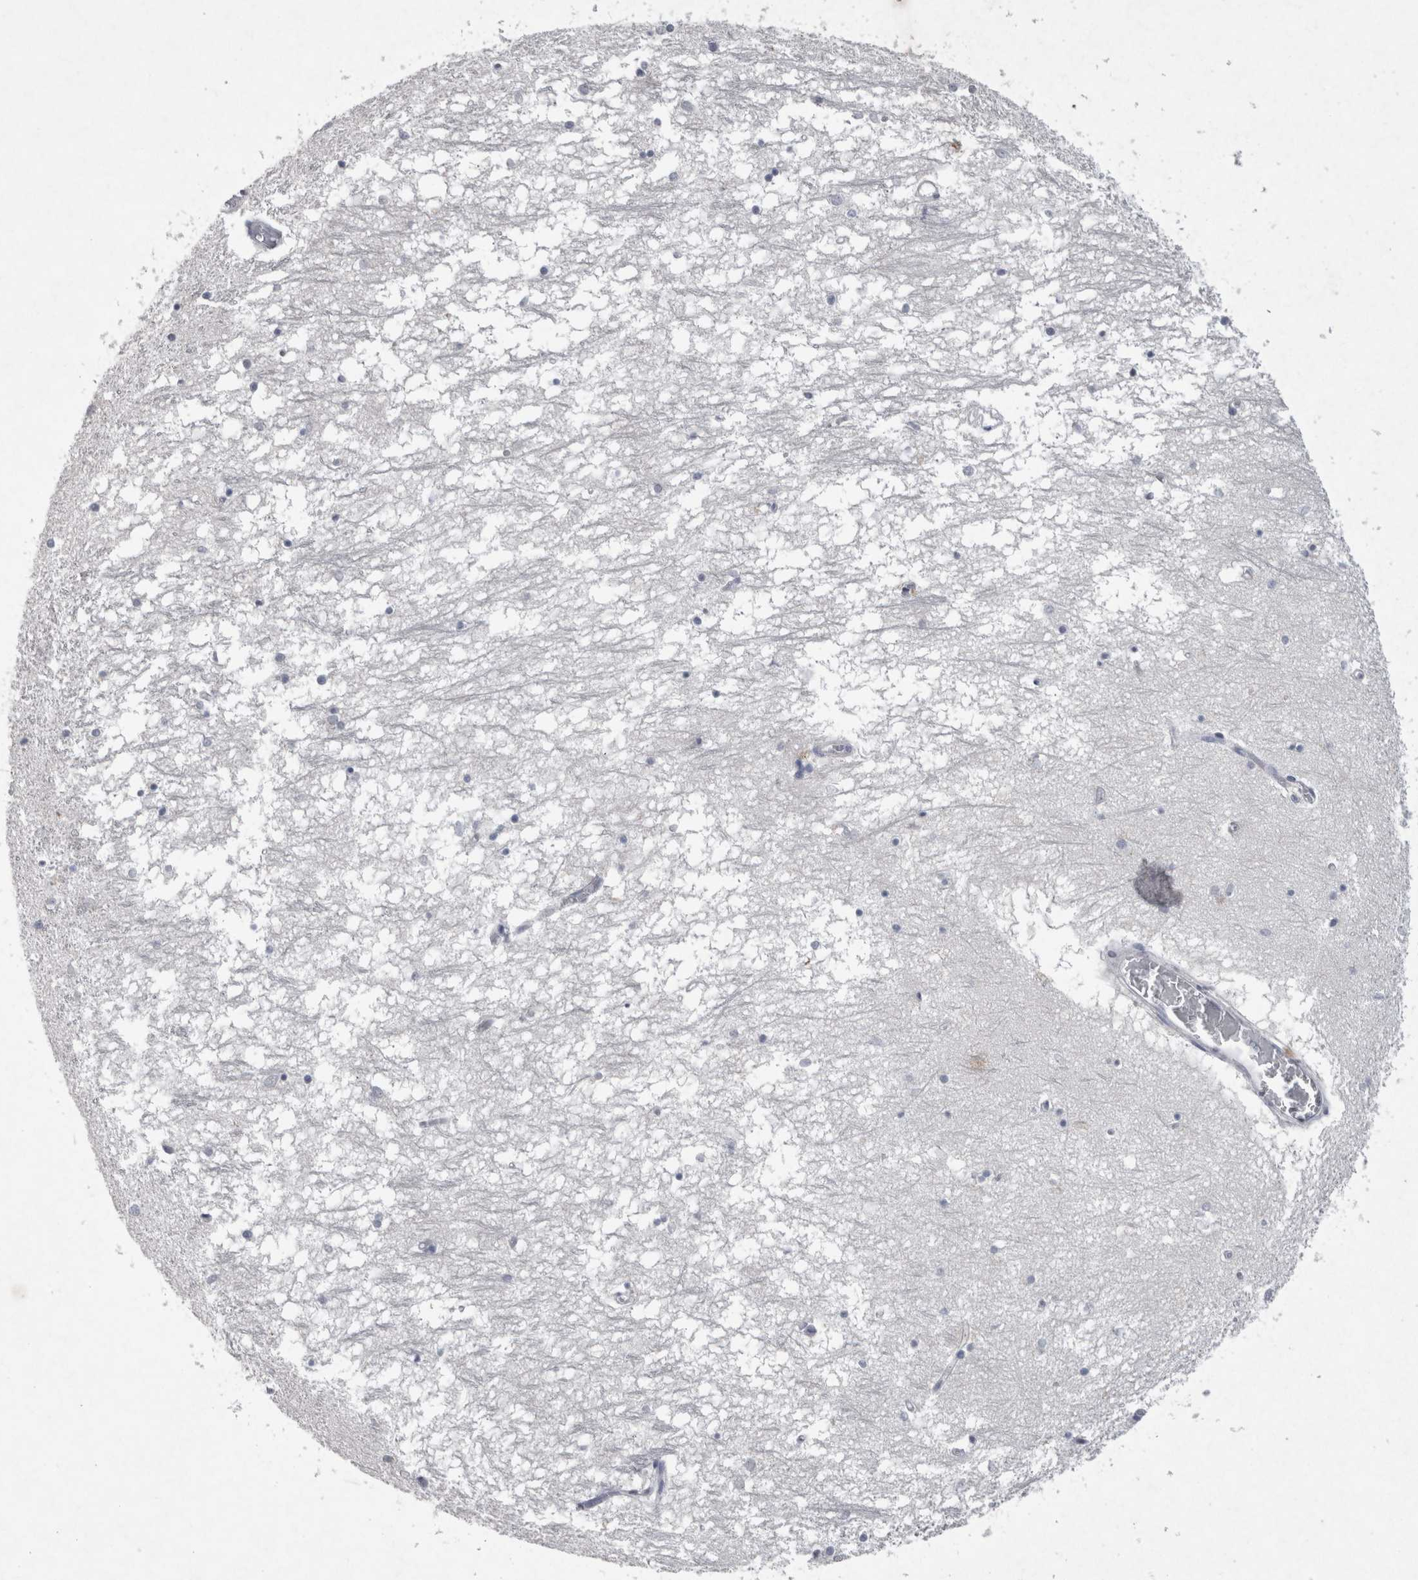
{"staining": {"intensity": "negative", "quantity": "none", "location": "none"}, "tissue": "hippocampus", "cell_type": "Glial cells", "image_type": "normal", "snomed": [{"axis": "morphology", "description": "Normal tissue, NOS"}, {"axis": "topography", "description": "Hippocampus"}], "caption": "Immunohistochemical staining of normal human hippocampus exhibits no significant positivity in glial cells.", "gene": "PDX1", "patient": {"sex": "male", "age": 70}}